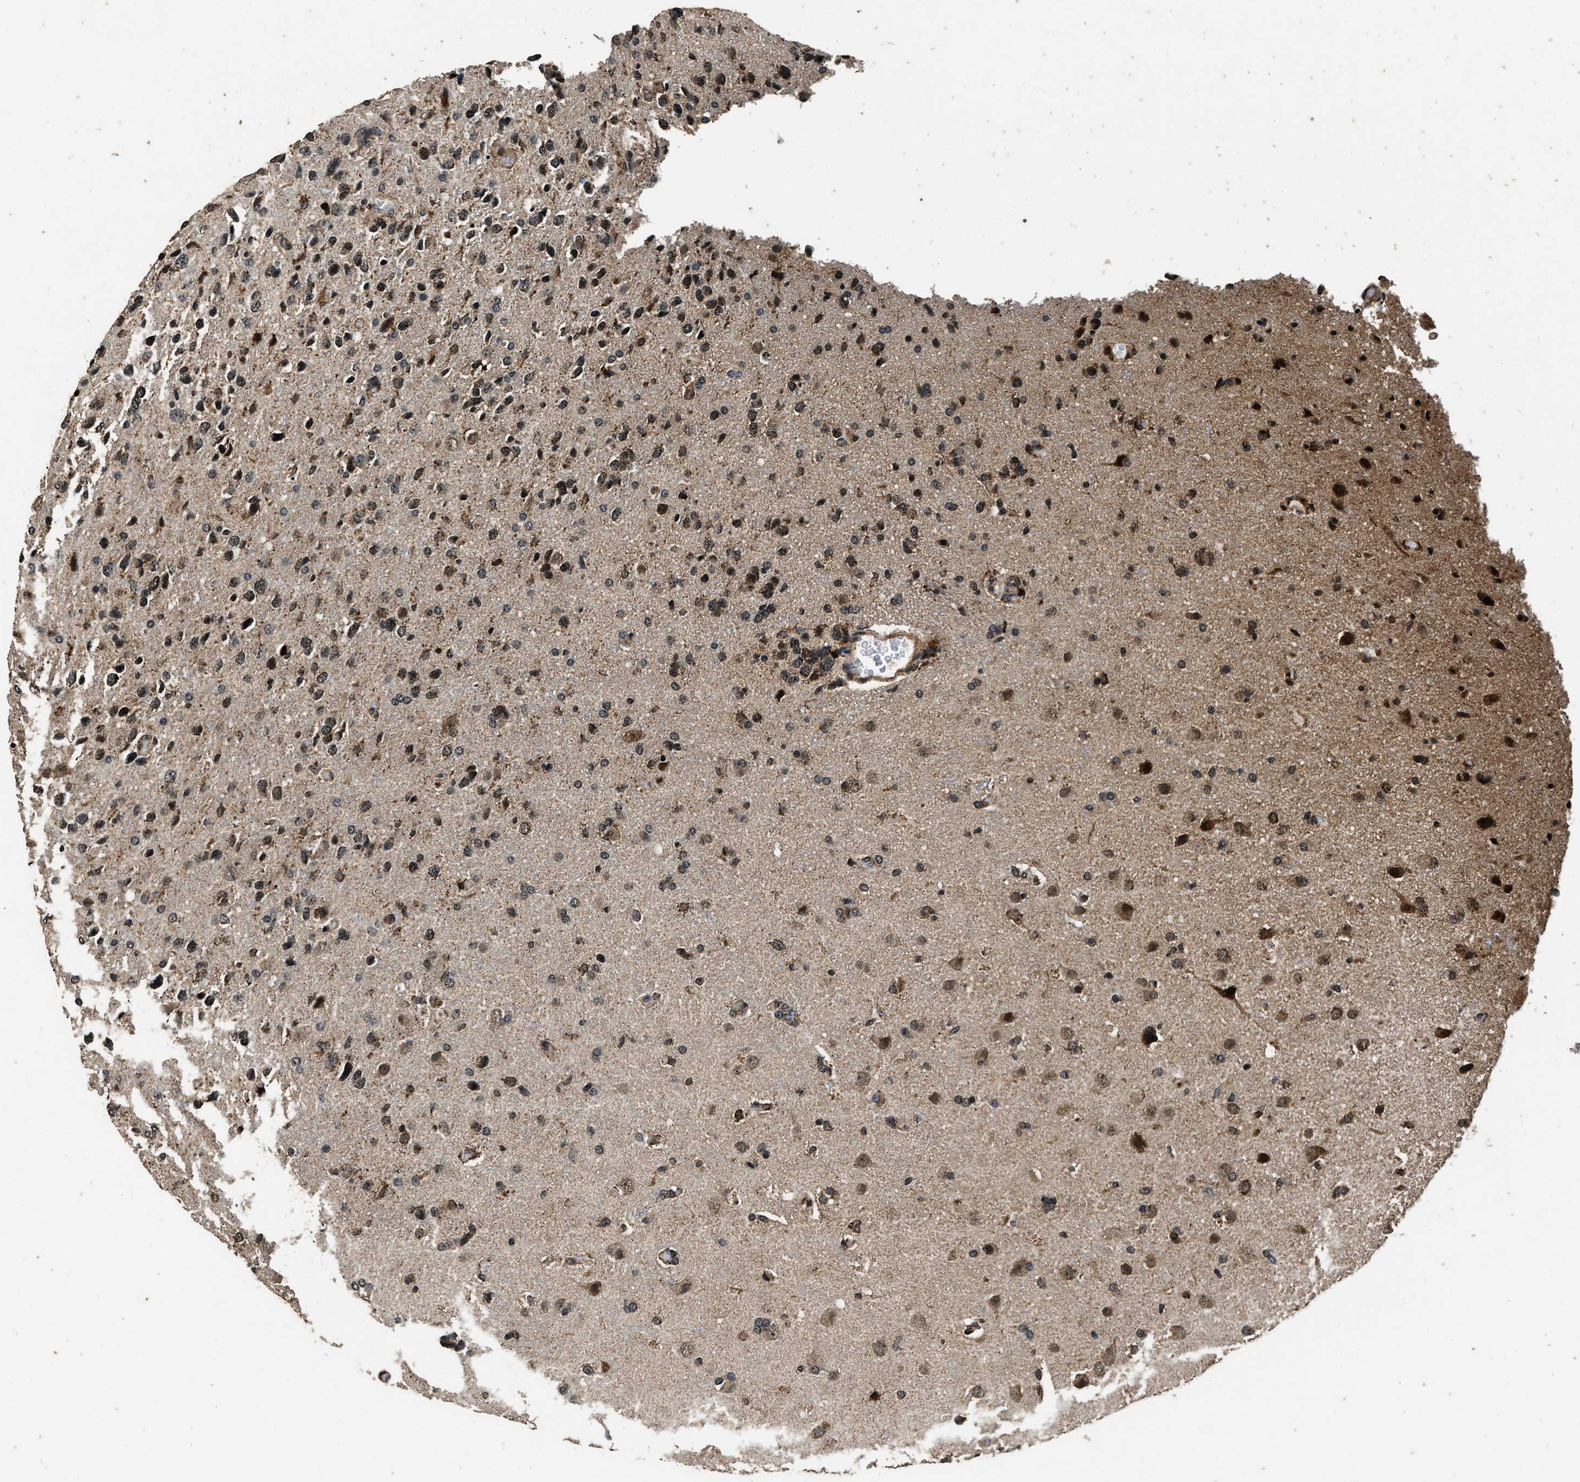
{"staining": {"intensity": "strong", "quantity": "25%-75%", "location": "cytoplasmic/membranous,nuclear"}, "tissue": "glioma", "cell_type": "Tumor cells", "image_type": "cancer", "snomed": [{"axis": "morphology", "description": "Glioma, malignant, High grade"}, {"axis": "topography", "description": "Brain"}], "caption": "A brown stain highlights strong cytoplasmic/membranous and nuclear expression of a protein in human glioma tumor cells.", "gene": "CSTF1", "patient": {"sex": "female", "age": 58}}